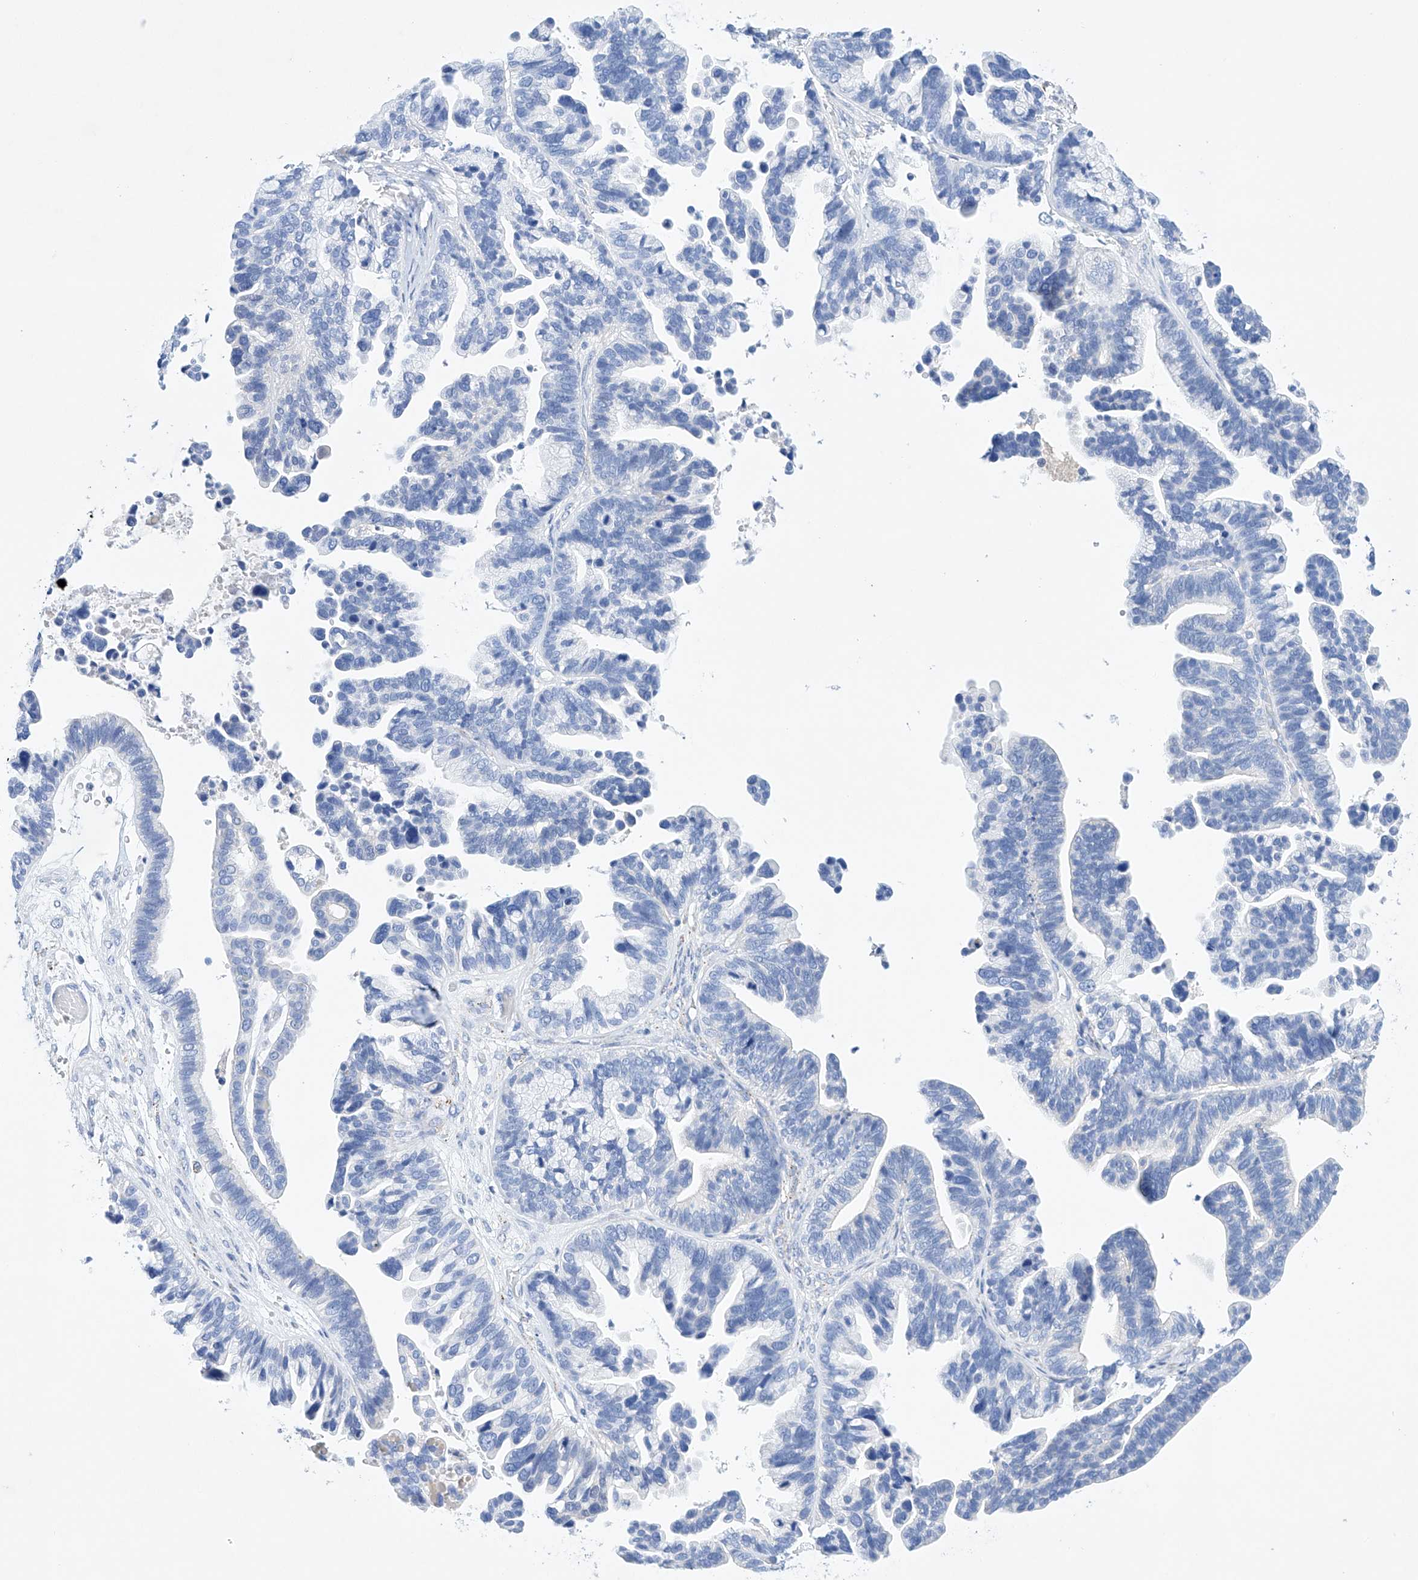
{"staining": {"intensity": "negative", "quantity": "none", "location": "none"}, "tissue": "ovarian cancer", "cell_type": "Tumor cells", "image_type": "cancer", "snomed": [{"axis": "morphology", "description": "Cystadenocarcinoma, serous, NOS"}, {"axis": "topography", "description": "Ovary"}], "caption": "A high-resolution histopathology image shows immunohistochemistry staining of ovarian serous cystadenocarcinoma, which demonstrates no significant expression in tumor cells.", "gene": "LURAP1", "patient": {"sex": "female", "age": 56}}